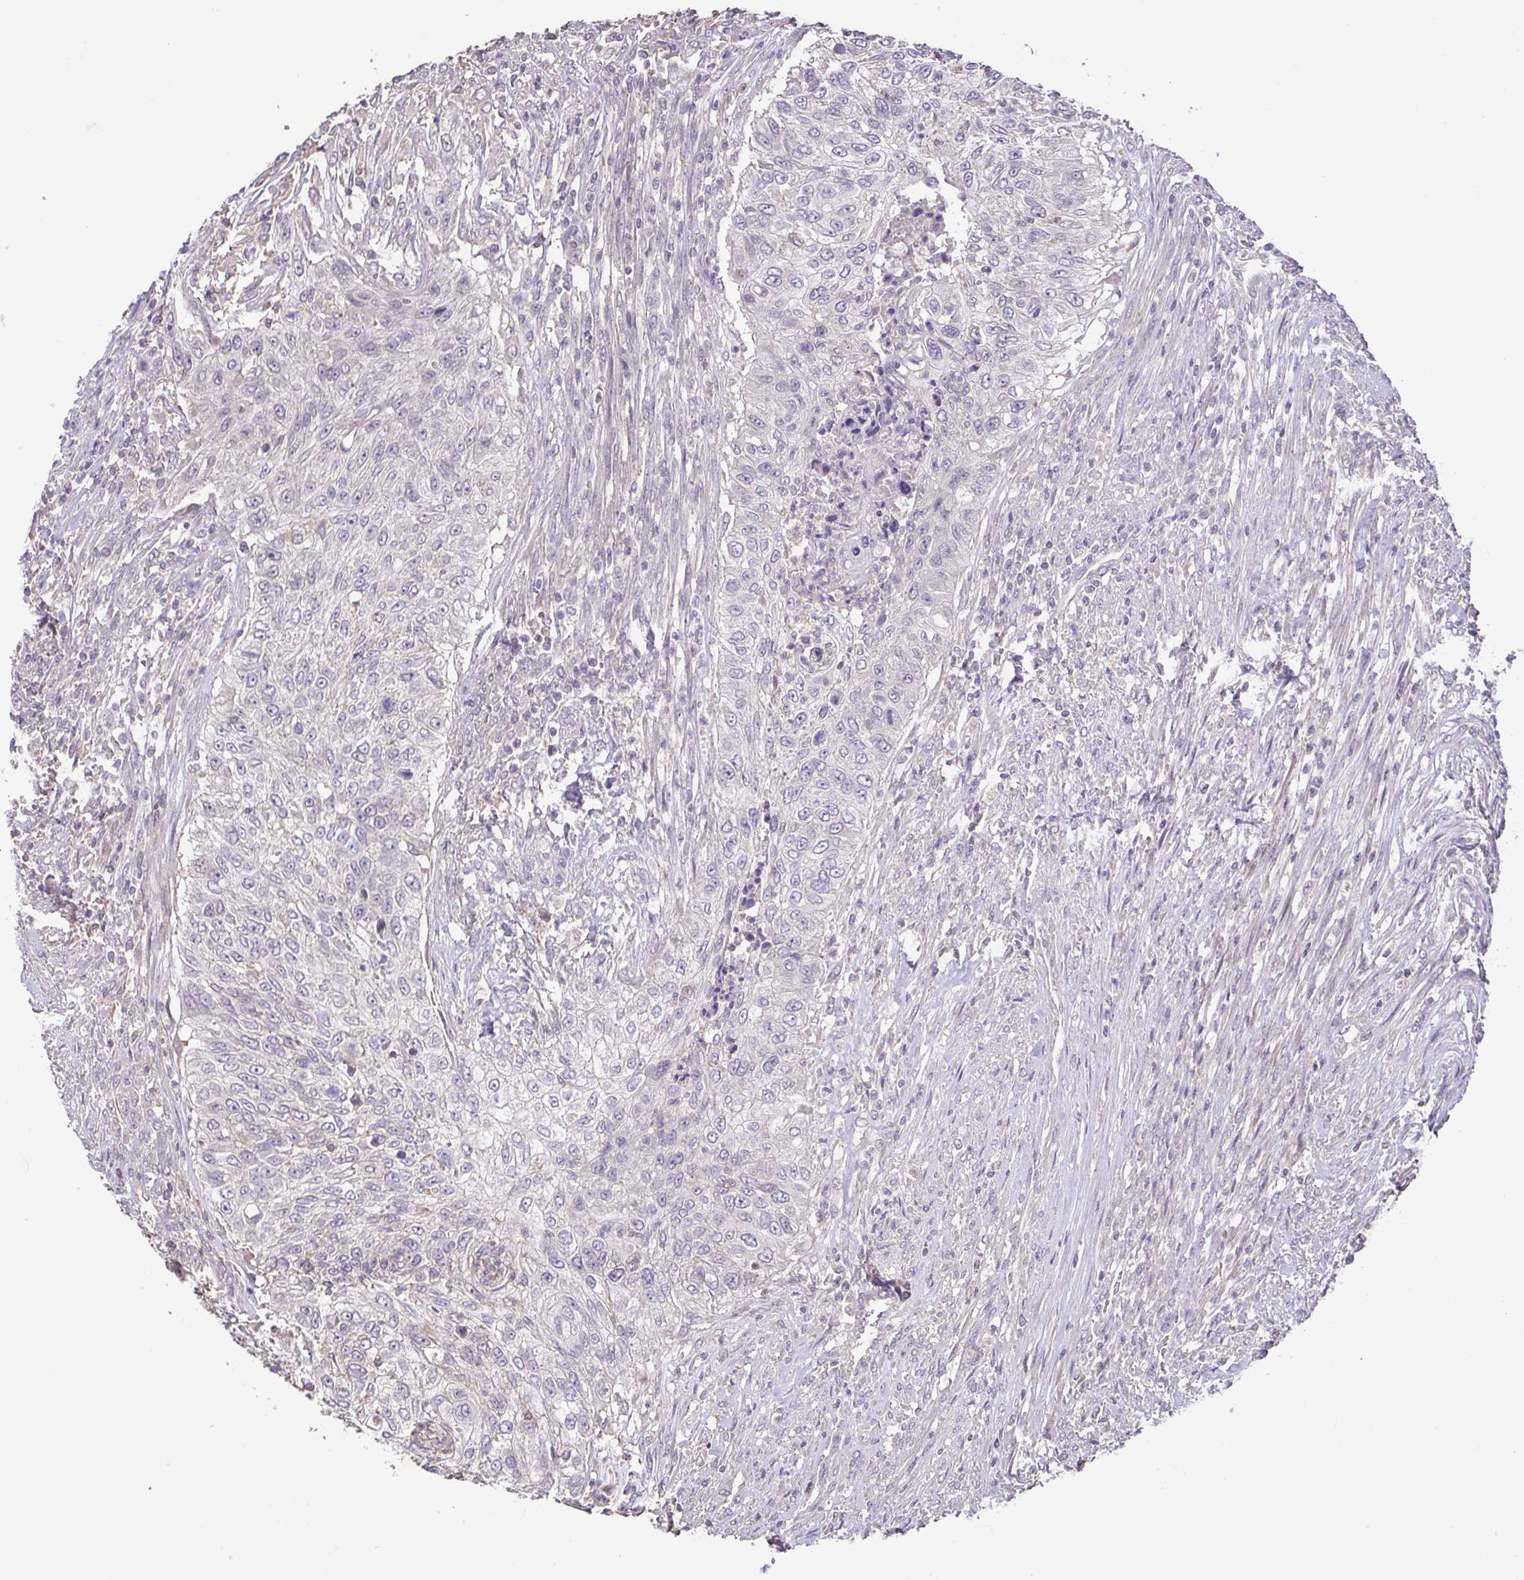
{"staining": {"intensity": "negative", "quantity": "none", "location": "none"}, "tissue": "urothelial cancer", "cell_type": "Tumor cells", "image_type": "cancer", "snomed": [{"axis": "morphology", "description": "Urothelial carcinoma, High grade"}, {"axis": "topography", "description": "Urinary bladder"}], "caption": "Immunohistochemical staining of human high-grade urothelial carcinoma demonstrates no significant expression in tumor cells.", "gene": "ACTRT2", "patient": {"sex": "female", "age": 60}}